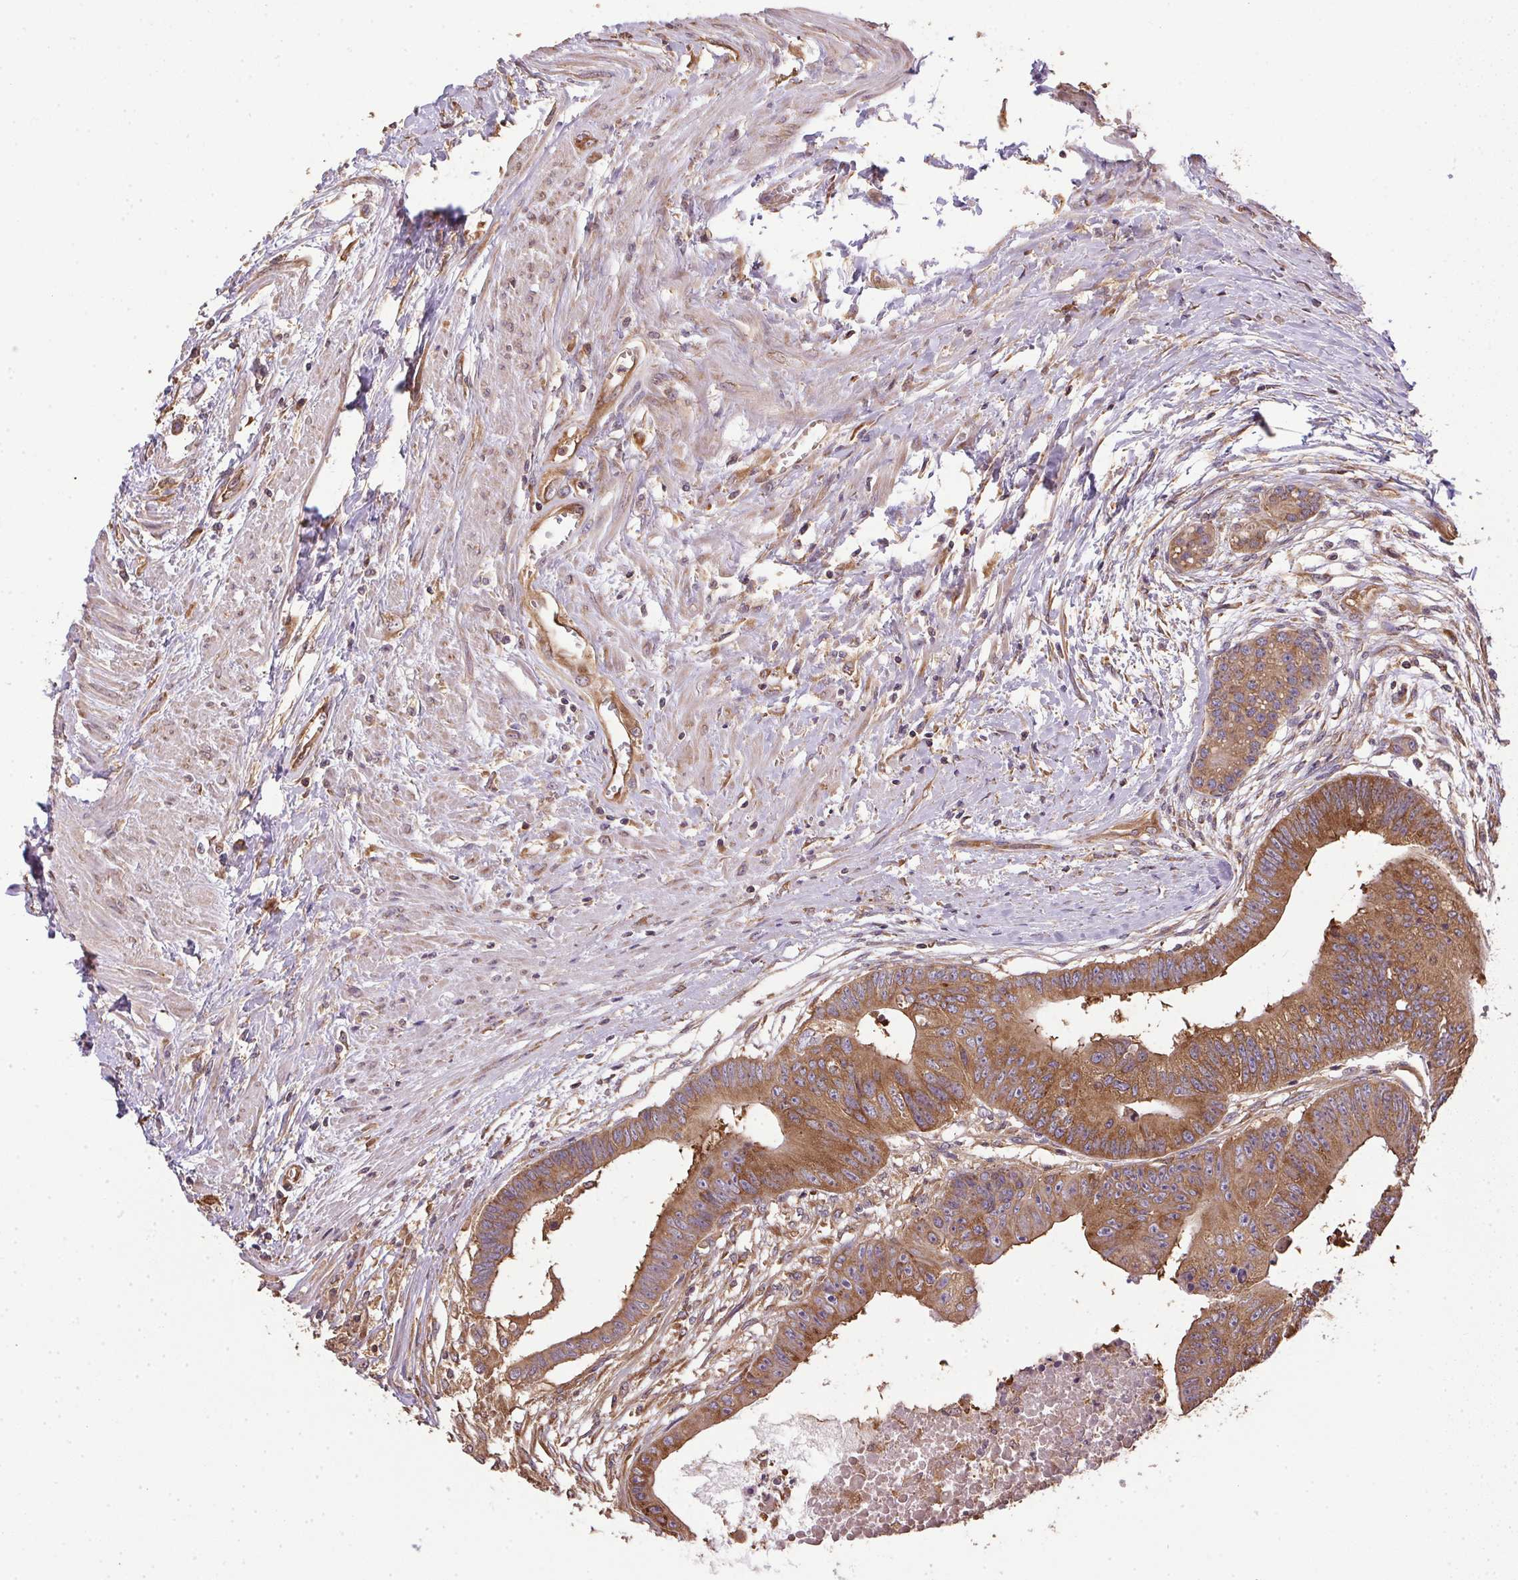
{"staining": {"intensity": "moderate", "quantity": ">75%", "location": "cytoplasmic/membranous"}, "tissue": "colorectal cancer", "cell_type": "Tumor cells", "image_type": "cancer", "snomed": [{"axis": "morphology", "description": "Adenocarcinoma, NOS"}, {"axis": "topography", "description": "Rectum"}], "caption": "Protein staining by IHC shows moderate cytoplasmic/membranous expression in about >75% of tumor cells in colorectal cancer (adenocarcinoma).", "gene": "EIF2S1", "patient": {"sex": "male", "age": 63}}